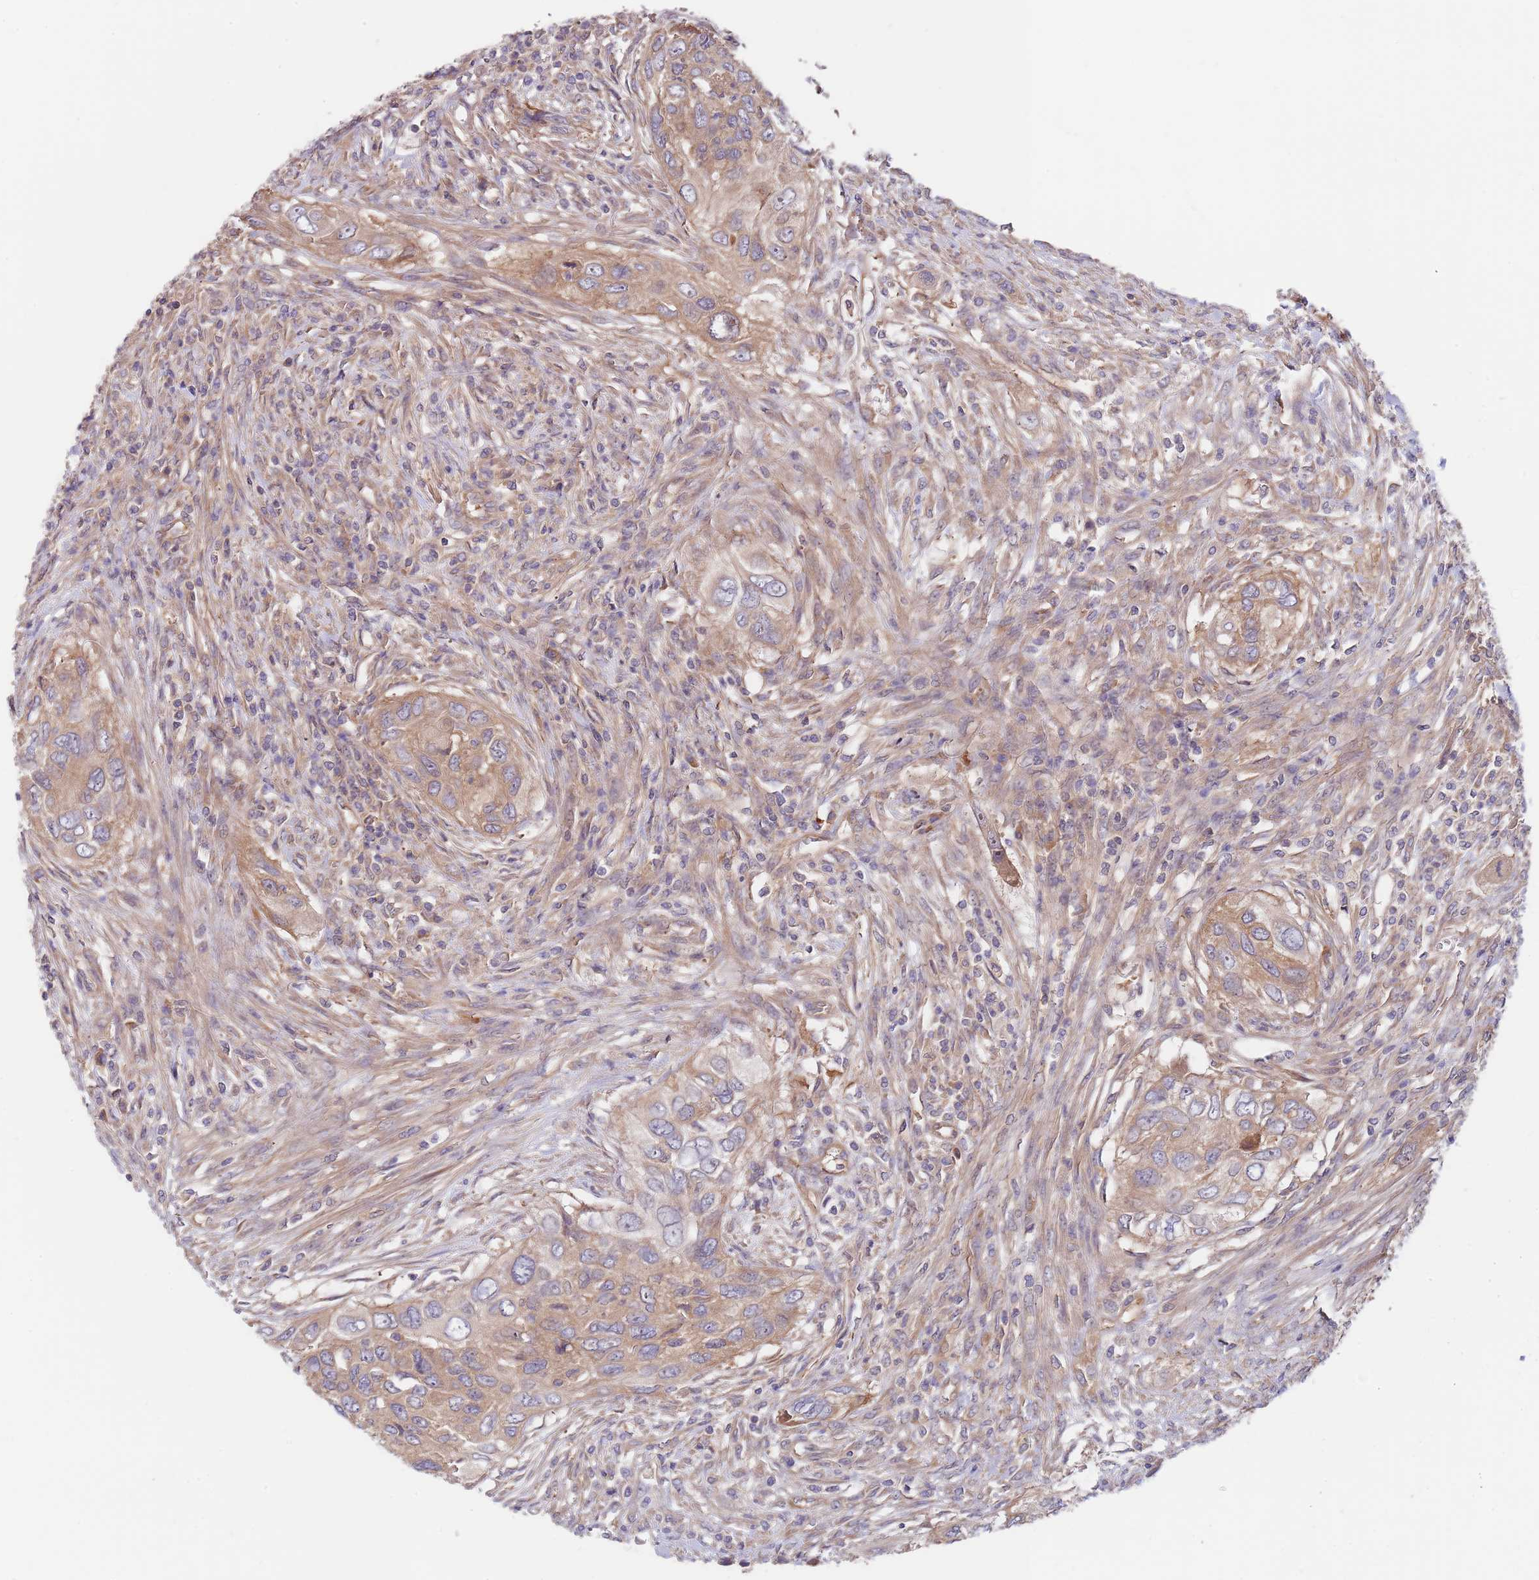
{"staining": {"intensity": "moderate", "quantity": ">75%", "location": "cytoplasmic/membranous"}, "tissue": "urothelial cancer", "cell_type": "Tumor cells", "image_type": "cancer", "snomed": [{"axis": "morphology", "description": "Urothelial carcinoma, High grade"}, {"axis": "topography", "description": "Urinary bladder"}], "caption": "Protein positivity by IHC exhibits moderate cytoplasmic/membranous positivity in approximately >75% of tumor cells in urothelial carcinoma (high-grade).", "gene": "EIF3F", "patient": {"sex": "female", "age": 60}}